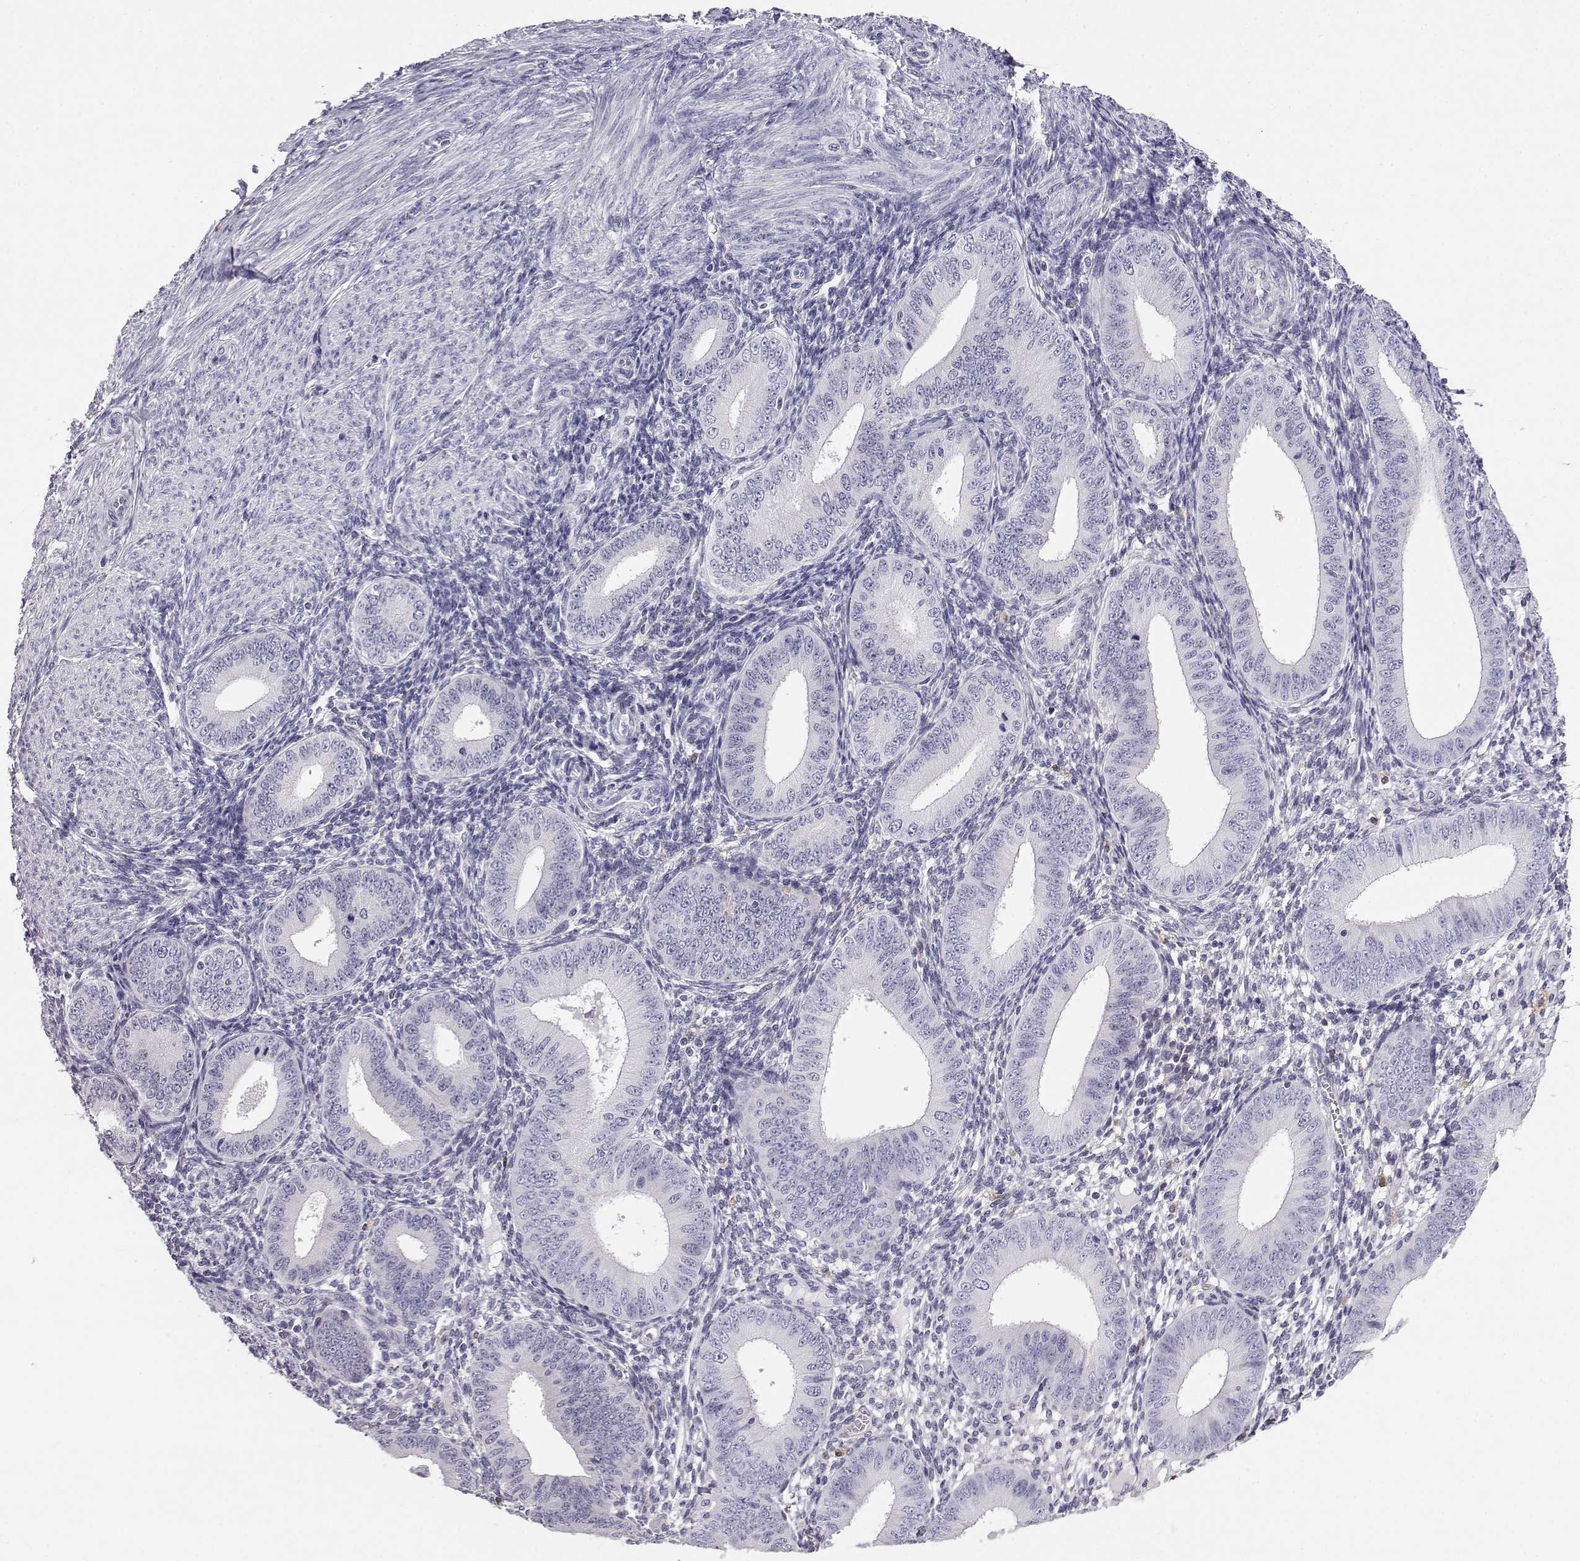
{"staining": {"intensity": "negative", "quantity": "none", "location": "none"}, "tissue": "endometrium", "cell_type": "Cells in endometrial stroma", "image_type": "normal", "snomed": [{"axis": "morphology", "description": "Normal tissue, NOS"}, {"axis": "topography", "description": "Endometrium"}], "caption": "High magnification brightfield microscopy of benign endometrium stained with DAB (3,3'-diaminobenzidine) (brown) and counterstained with hematoxylin (blue): cells in endometrial stroma show no significant staining. The staining is performed using DAB brown chromogen with nuclei counter-stained in using hematoxylin.", "gene": "AKR1B1", "patient": {"sex": "female", "age": 39}}